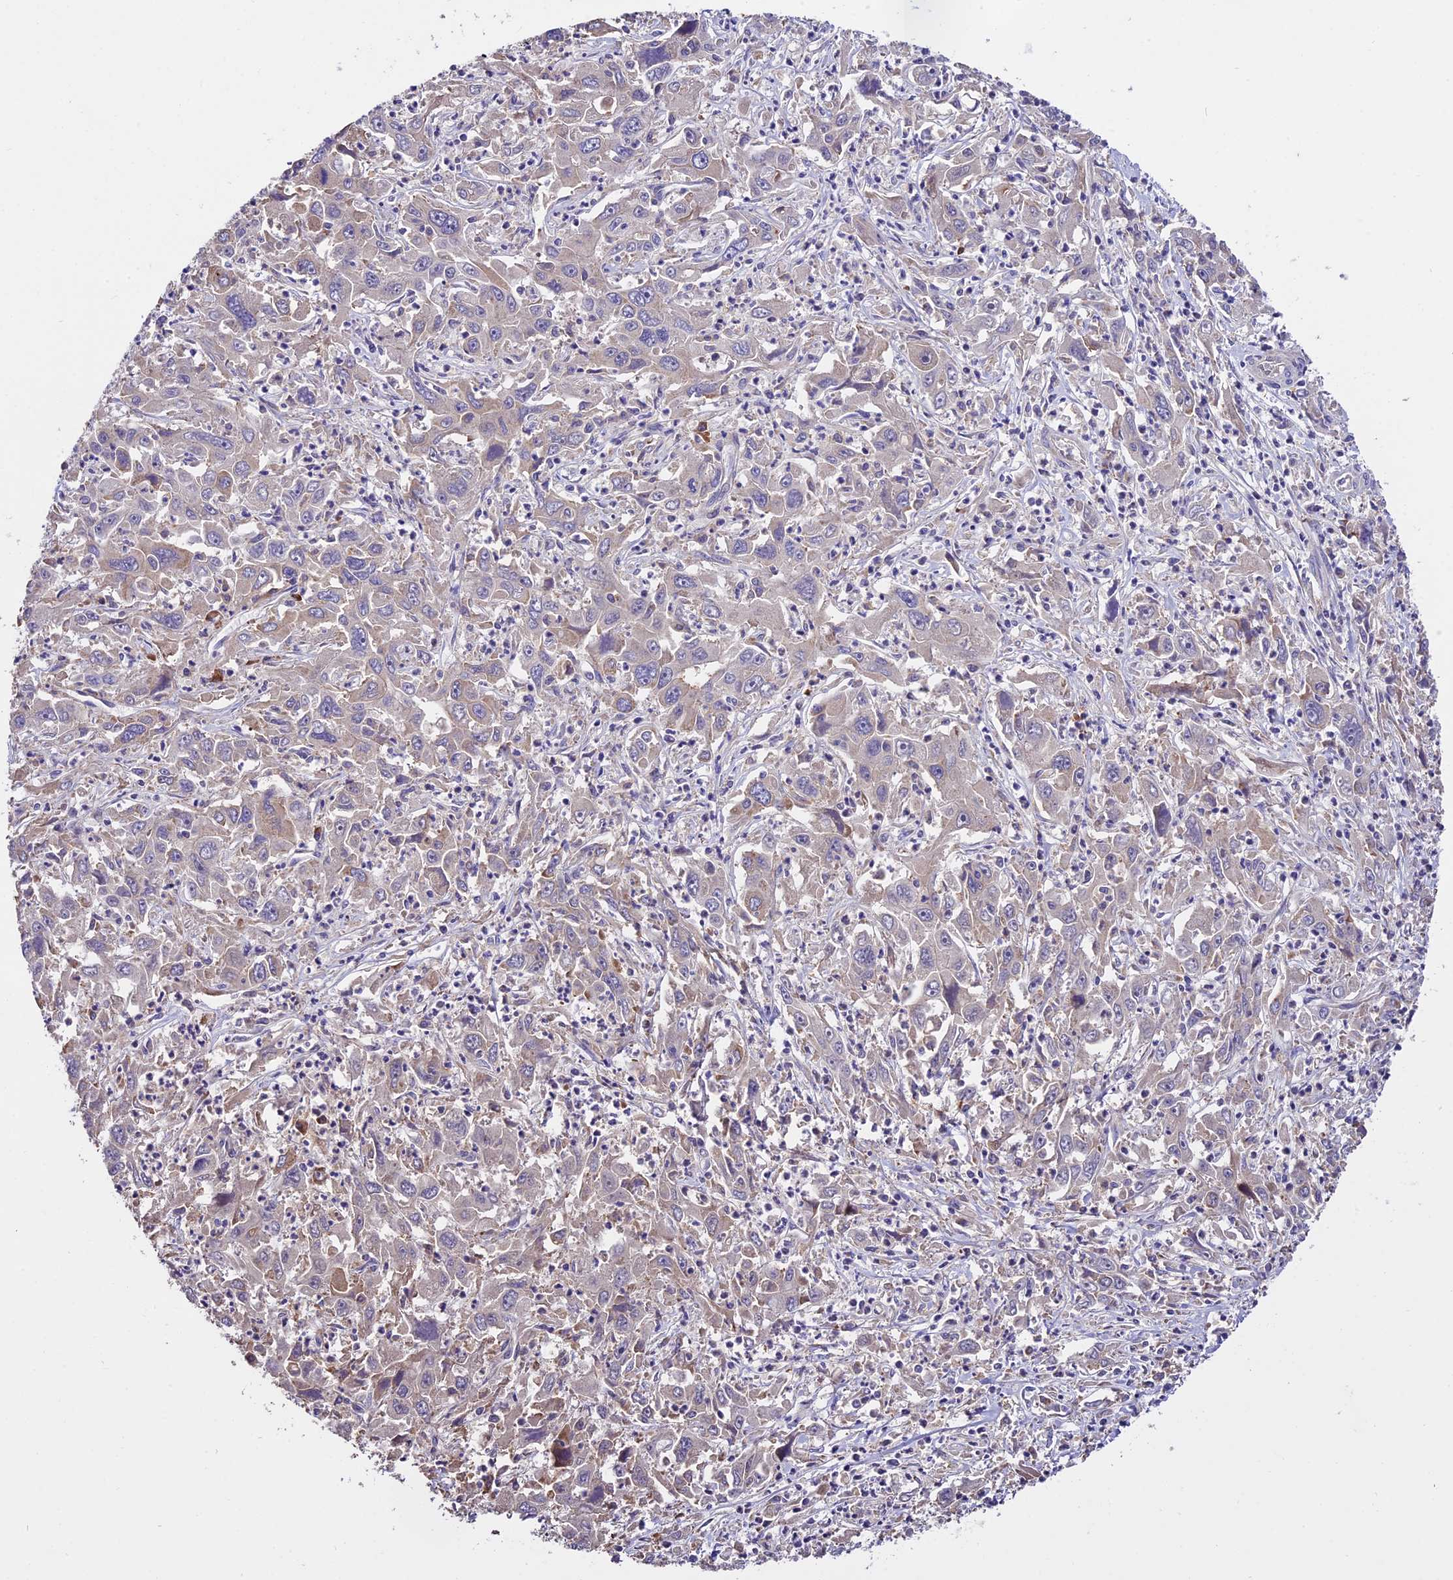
{"staining": {"intensity": "weak", "quantity": "25%-75%", "location": "cytoplasmic/membranous"}, "tissue": "liver cancer", "cell_type": "Tumor cells", "image_type": "cancer", "snomed": [{"axis": "morphology", "description": "Carcinoma, Hepatocellular, NOS"}, {"axis": "topography", "description": "Liver"}], "caption": "IHC micrograph of human liver cancer stained for a protein (brown), which displays low levels of weak cytoplasmic/membranous positivity in approximately 25%-75% of tumor cells.", "gene": "ABCC10", "patient": {"sex": "male", "age": 63}}